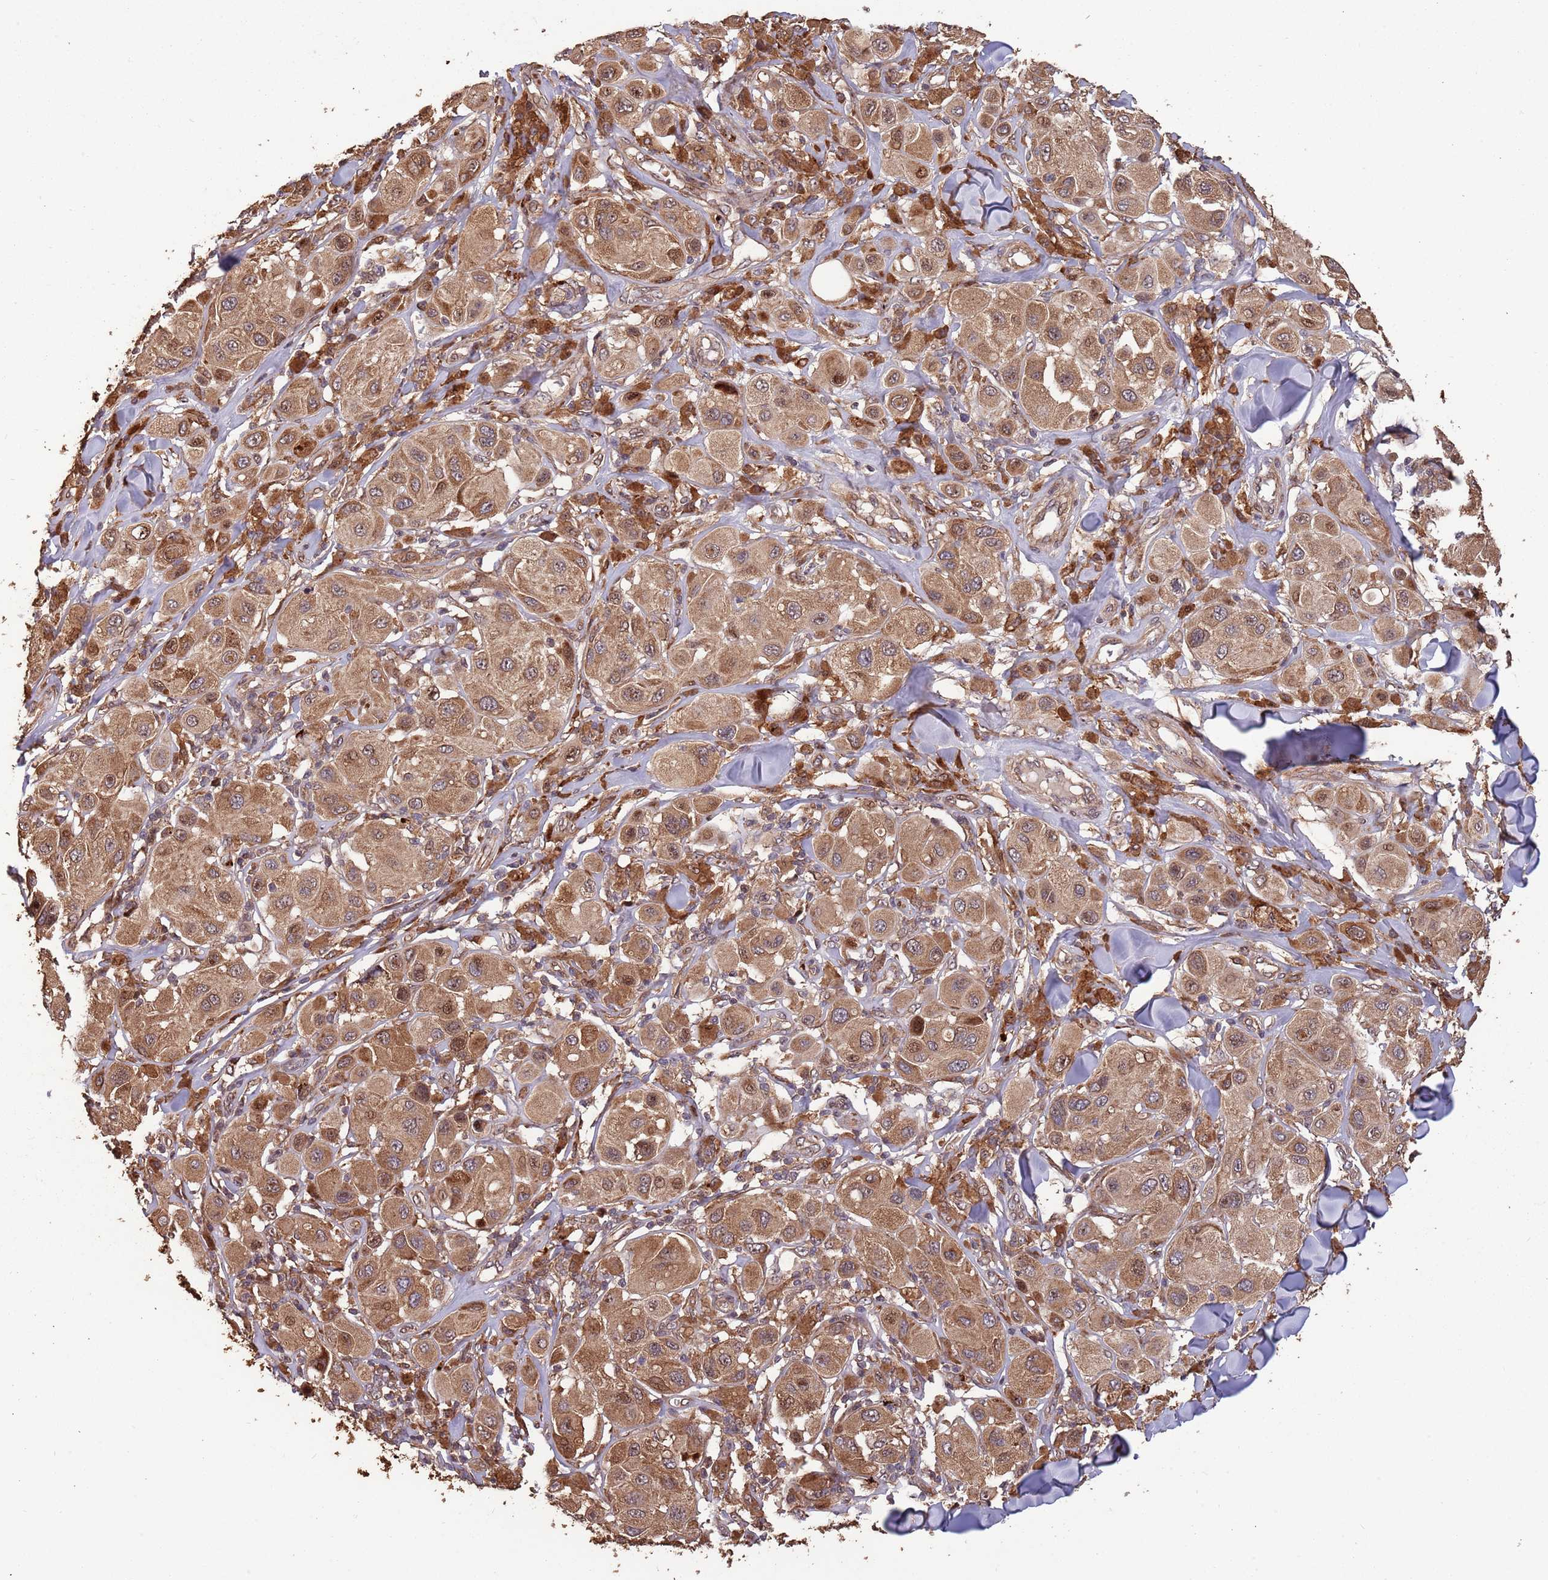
{"staining": {"intensity": "moderate", "quantity": ">75%", "location": "cytoplasmic/membranous"}, "tissue": "melanoma", "cell_type": "Tumor cells", "image_type": "cancer", "snomed": [{"axis": "morphology", "description": "Malignant melanoma, Metastatic site"}, {"axis": "topography", "description": "Skin"}], "caption": "IHC photomicrograph of human melanoma stained for a protein (brown), which displays medium levels of moderate cytoplasmic/membranous staining in about >75% of tumor cells.", "gene": "ZNF428", "patient": {"sex": "male", "age": 41}}